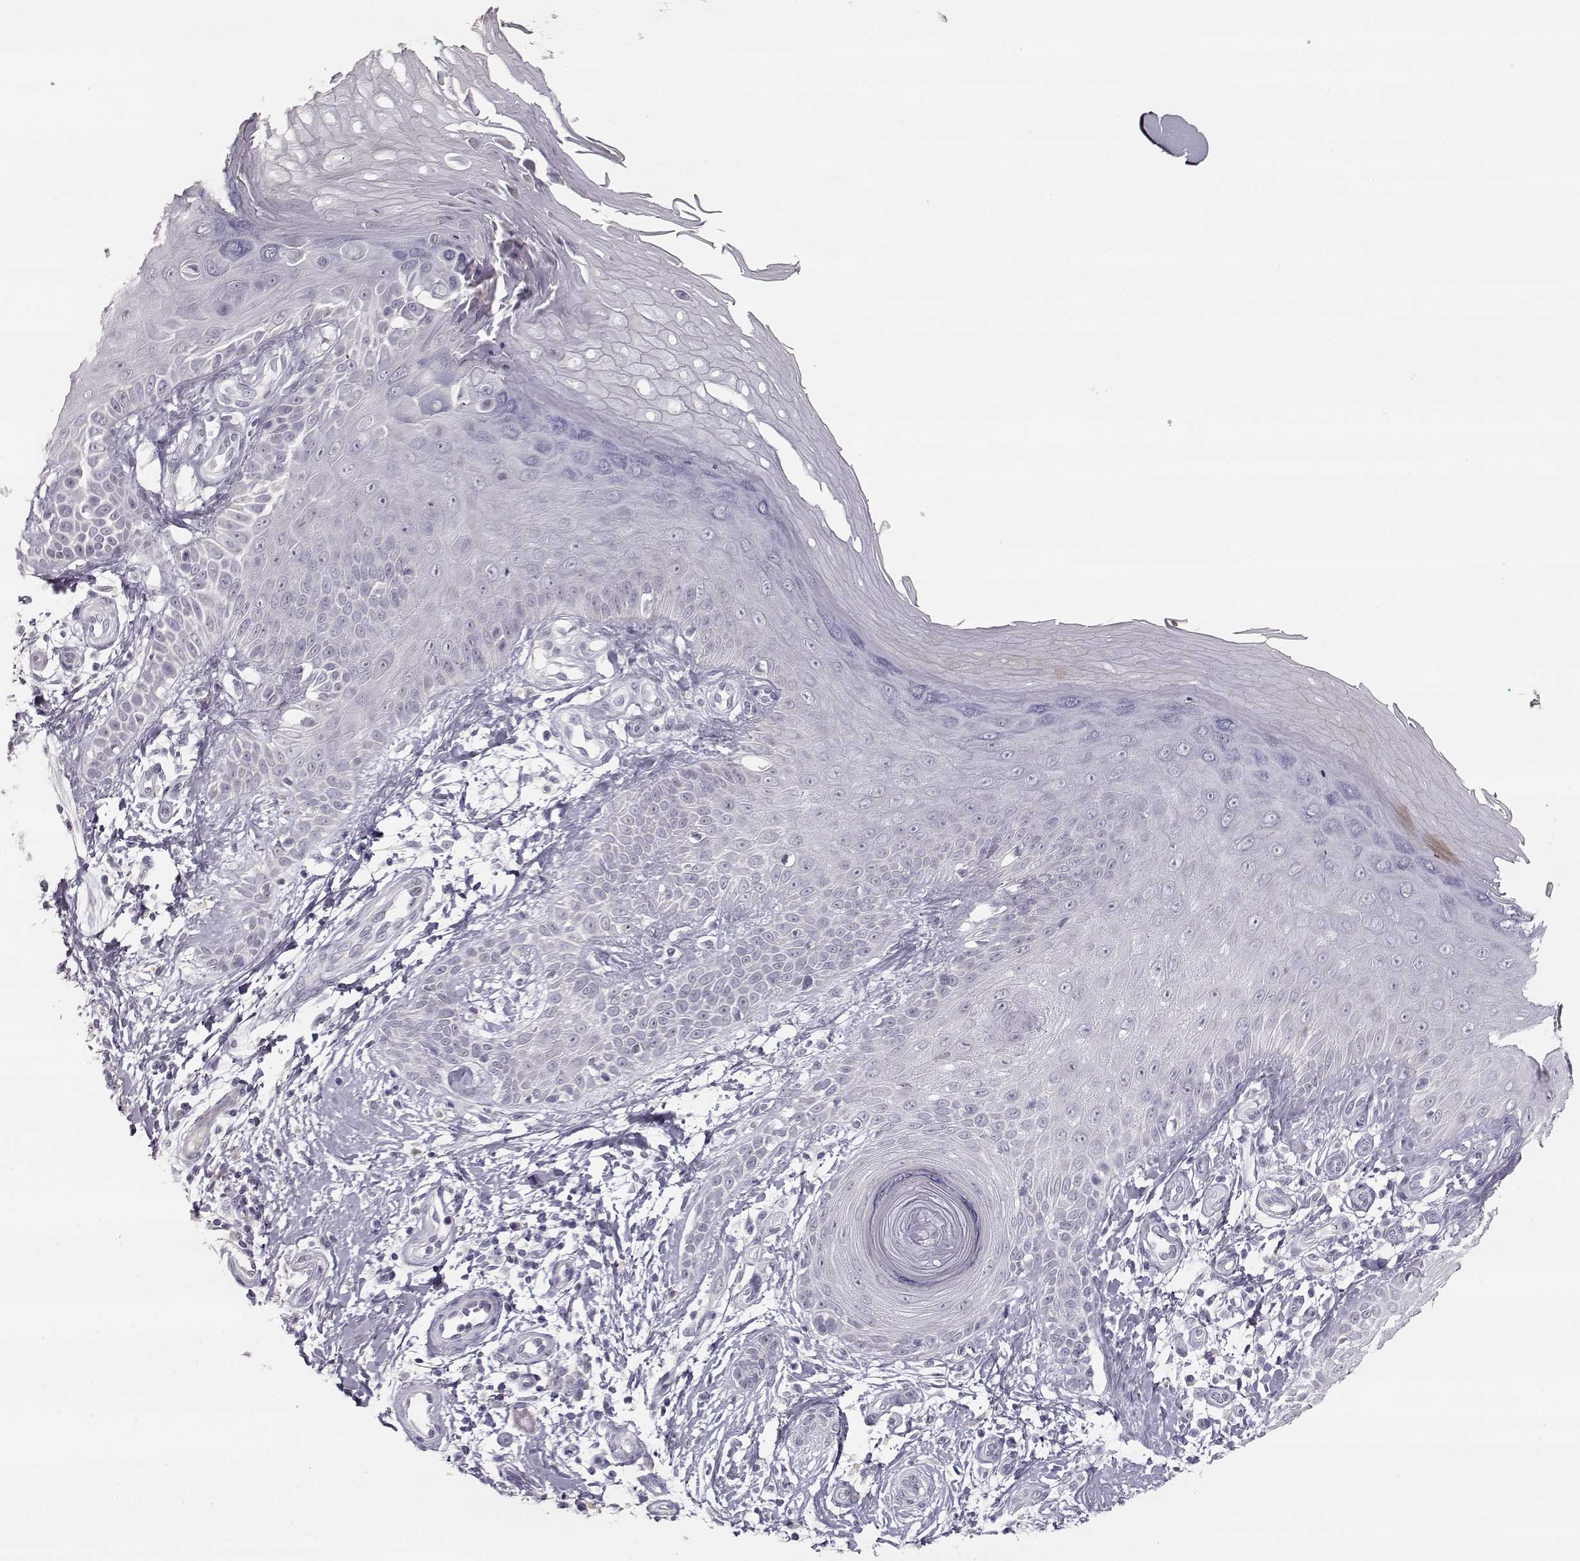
{"staining": {"intensity": "negative", "quantity": "none", "location": "none"}, "tissue": "skin", "cell_type": "Fibroblasts", "image_type": "normal", "snomed": [{"axis": "morphology", "description": "Normal tissue, NOS"}, {"axis": "morphology", "description": "Inflammation, NOS"}, {"axis": "morphology", "description": "Fibrosis, NOS"}, {"axis": "topography", "description": "Skin"}], "caption": "DAB immunohistochemical staining of normal skin displays no significant expression in fibroblasts.", "gene": "TKTL1", "patient": {"sex": "male", "age": 71}}